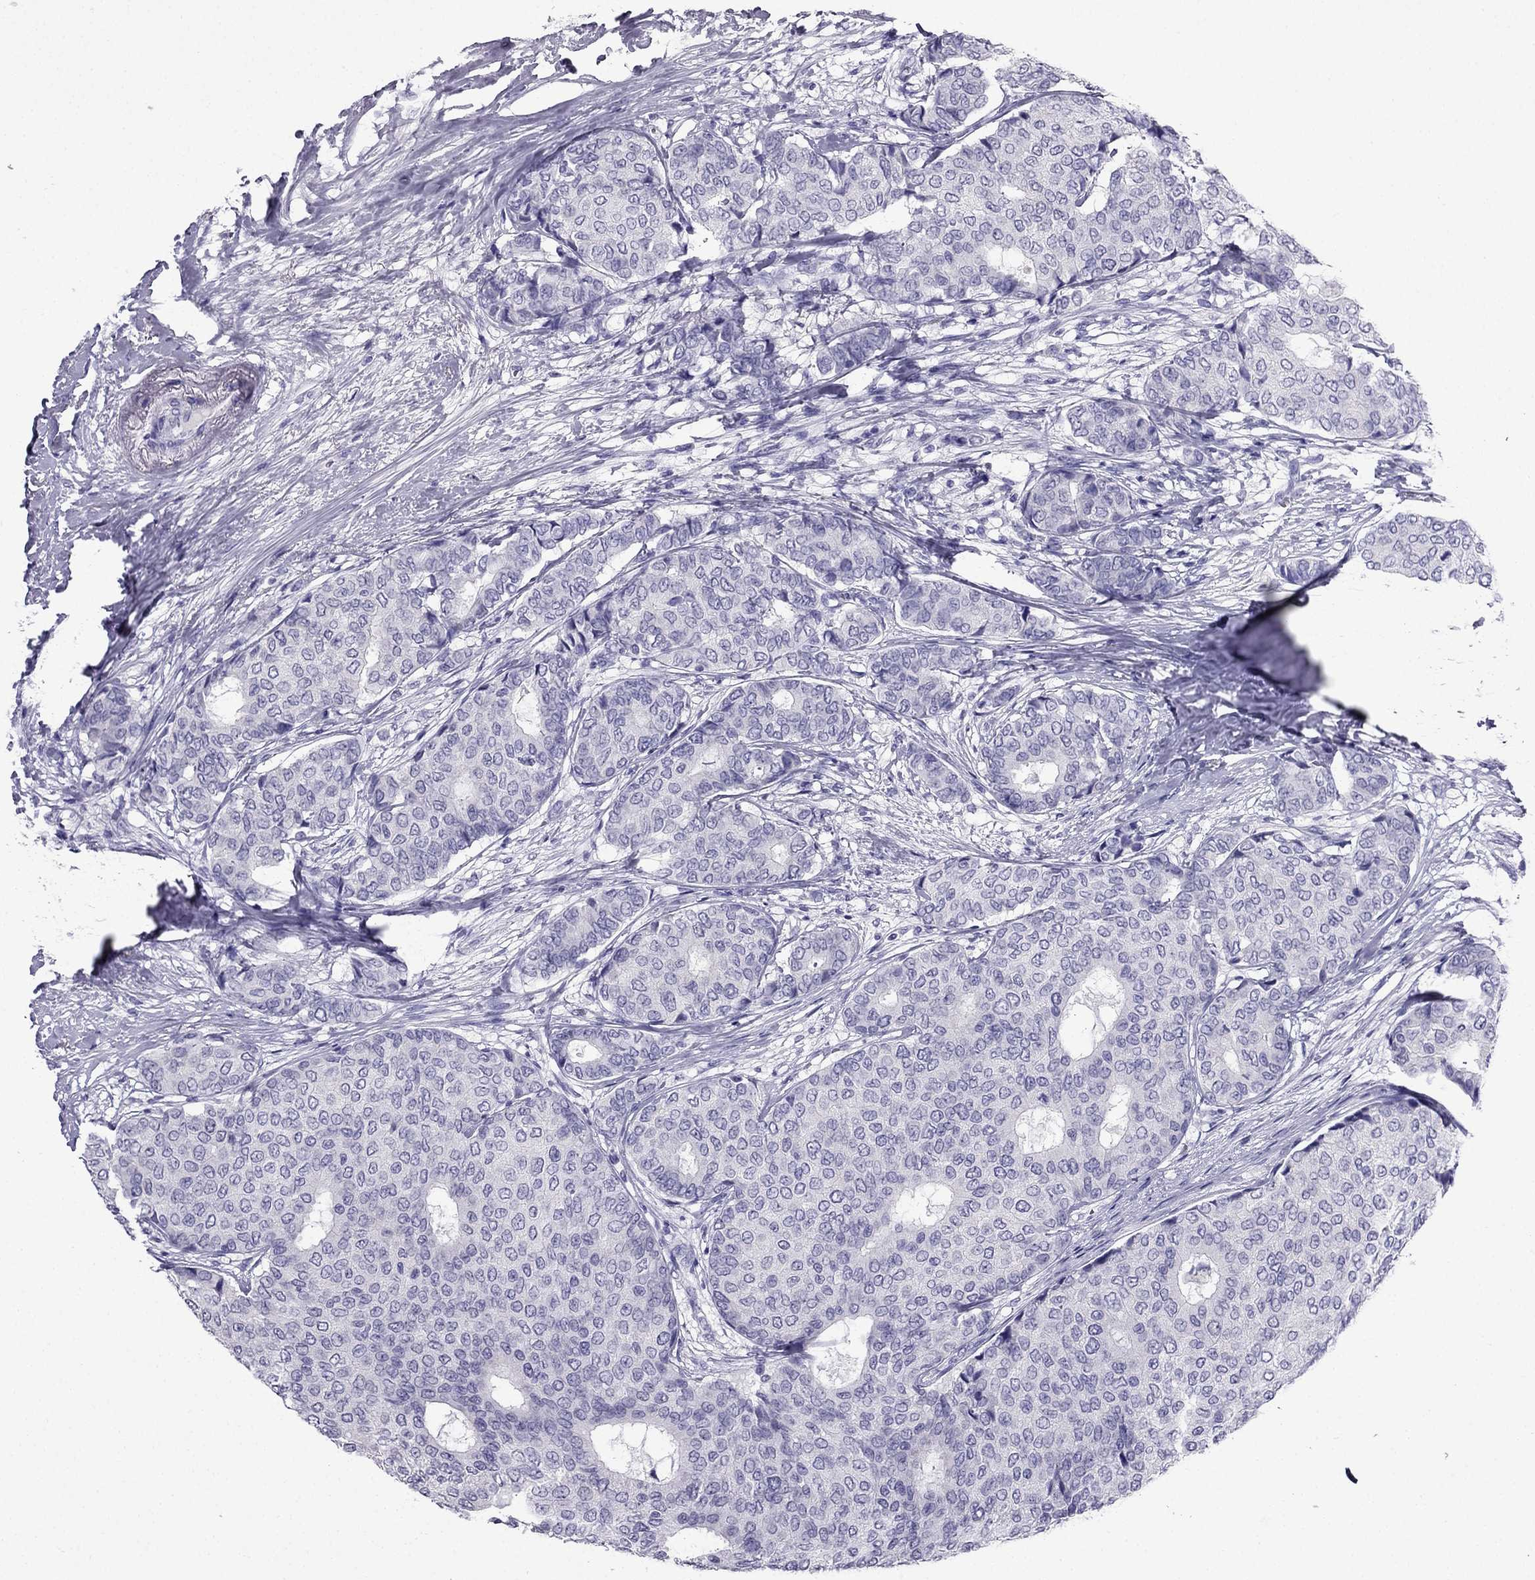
{"staining": {"intensity": "negative", "quantity": "none", "location": "none"}, "tissue": "breast cancer", "cell_type": "Tumor cells", "image_type": "cancer", "snomed": [{"axis": "morphology", "description": "Duct carcinoma"}, {"axis": "topography", "description": "Breast"}], "caption": "Immunohistochemistry (IHC) micrograph of breast cancer (infiltrating ductal carcinoma) stained for a protein (brown), which displays no positivity in tumor cells.", "gene": "CDHR4", "patient": {"sex": "female", "age": 75}}